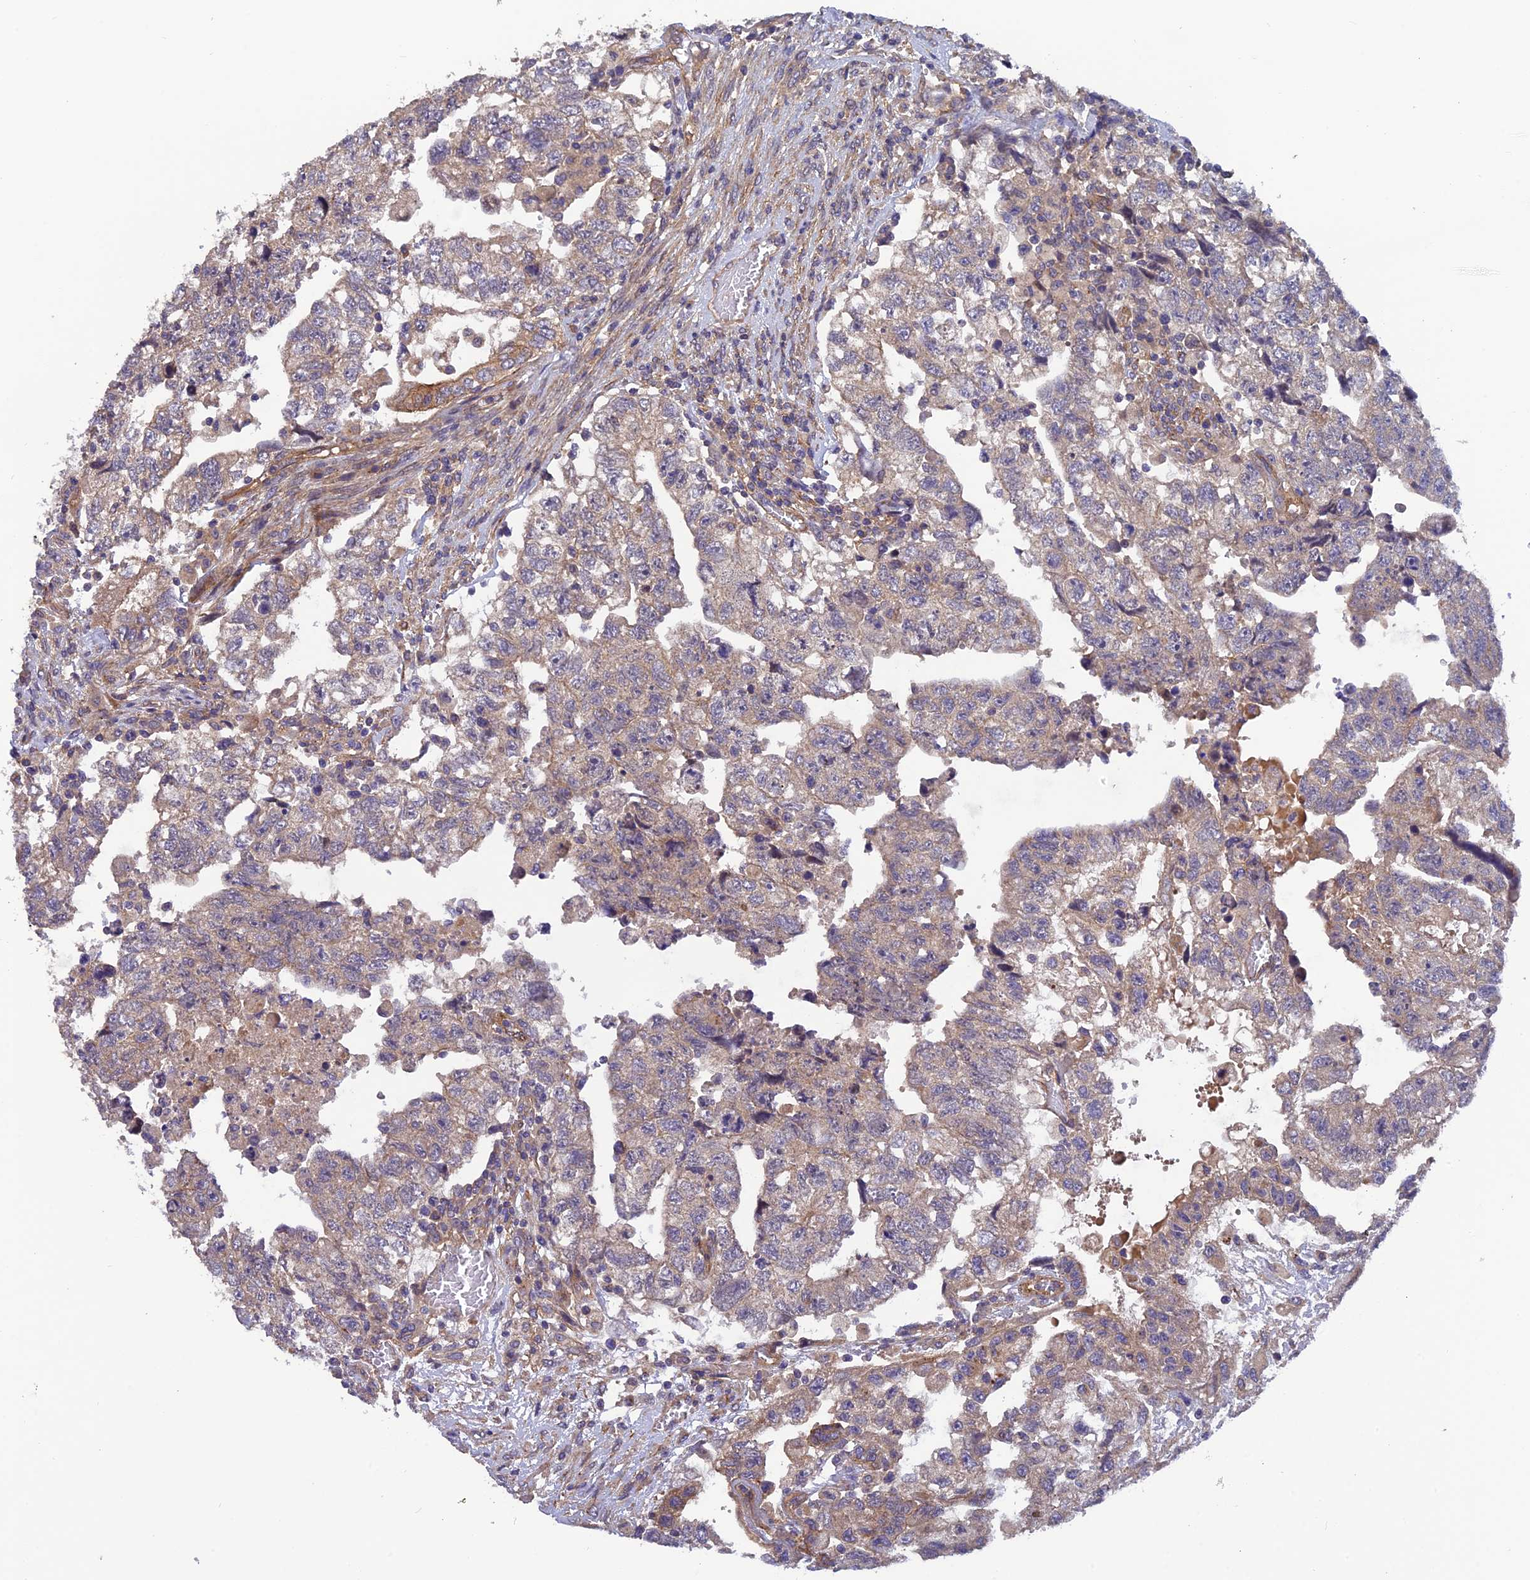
{"staining": {"intensity": "weak", "quantity": "25%-75%", "location": "cytoplasmic/membranous"}, "tissue": "testis cancer", "cell_type": "Tumor cells", "image_type": "cancer", "snomed": [{"axis": "morphology", "description": "Carcinoma, Embryonal, NOS"}, {"axis": "topography", "description": "Testis"}], "caption": "This histopathology image exhibits testis cancer (embryonal carcinoma) stained with IHC to label a protein in brown. The cytoplasmic/membranous of tumor cells show weak positivity for the protein. Nuclei are counter-stained blue.", "gene": "ADAMTS15", "patient": {"sex": "male", "age": 36}}